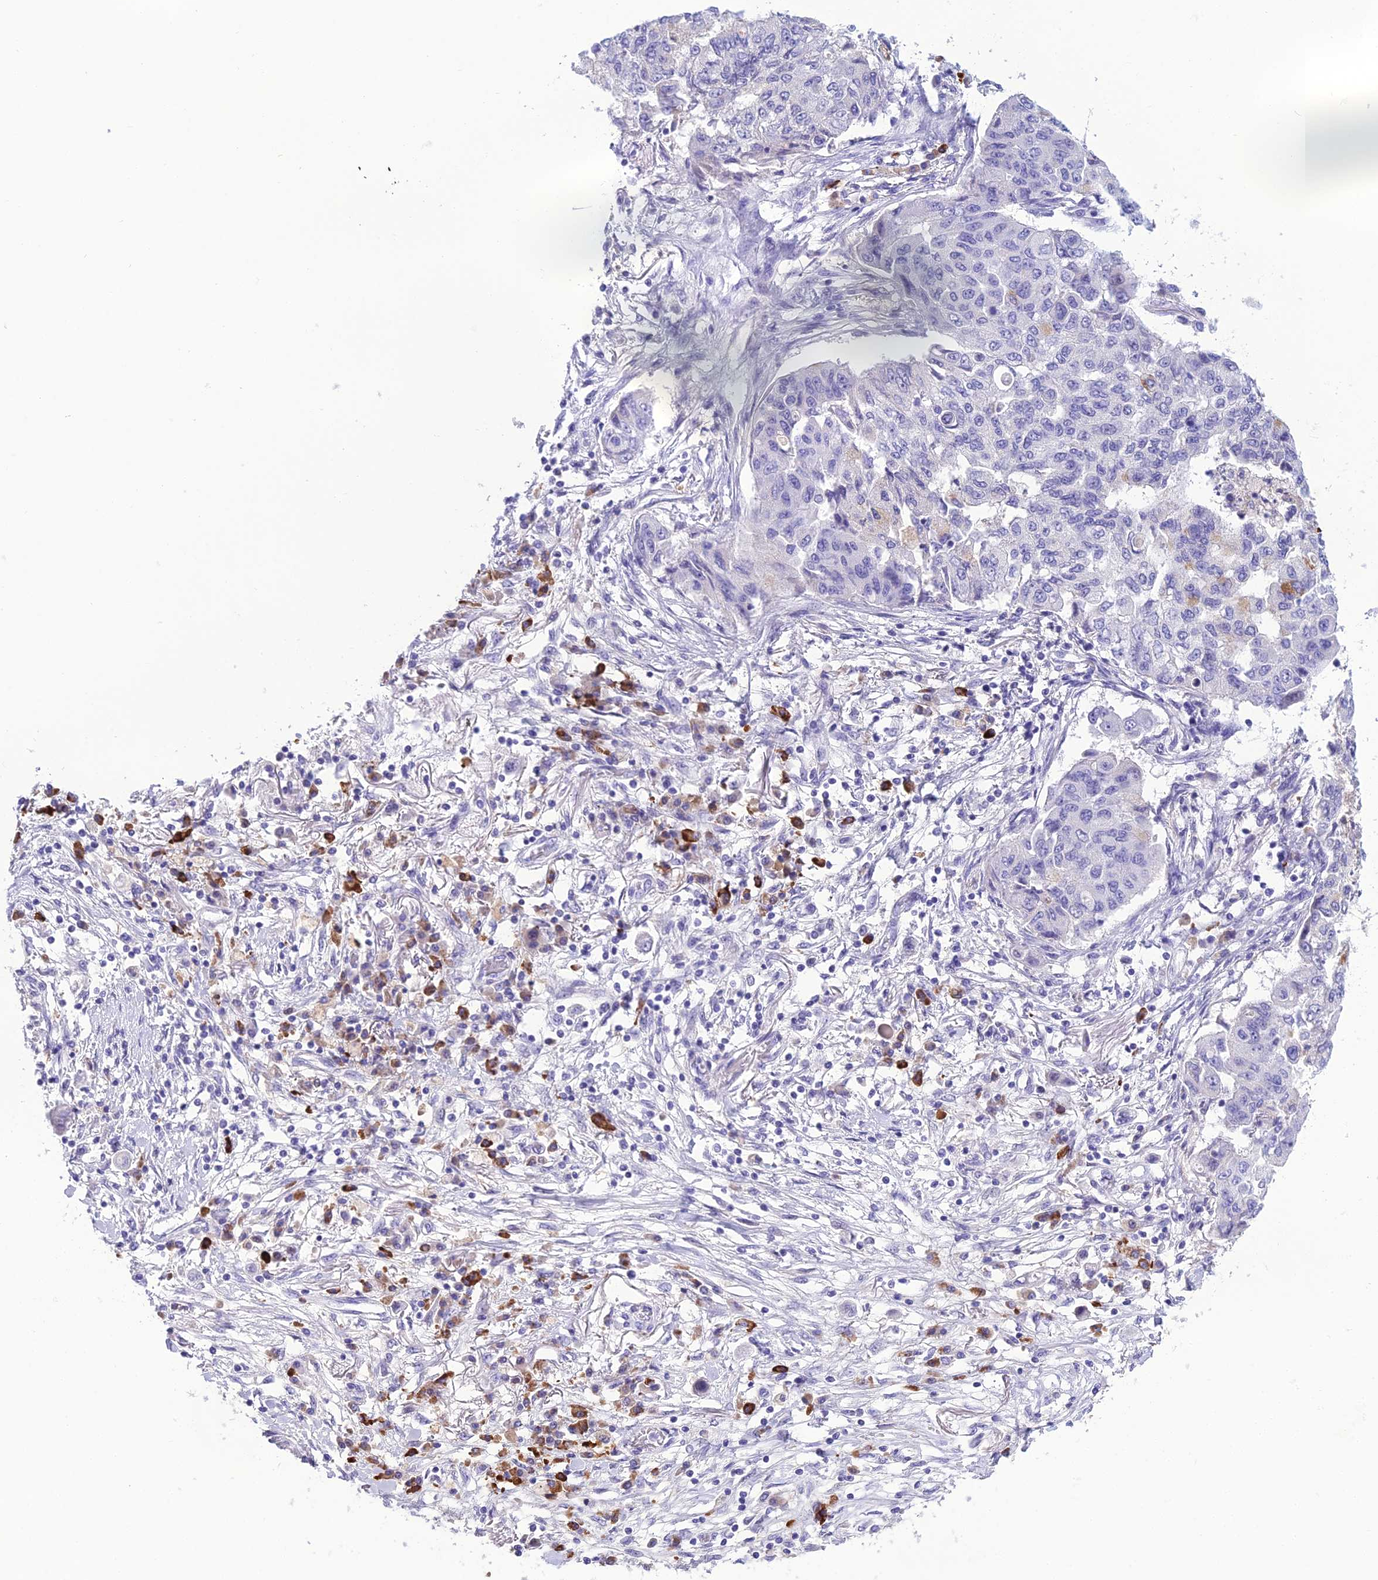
{"staining": {"intensity": "negative", "quantity": "none", "location": "none"}, "tissue": "lung cancer", "cell_type": "Tumor cells", "image_type": "cancer", "snomed": [{"axis": "morphology", "description": "Squamous cell carcinoma, NOS"}, {"axis": "topography", "description": "Lung"}], "caption": "Tumor cells are negative for protein expression in human lung squamous cell carcinoma.", "gene": "CRB2", "patient": {"sex": "male", "age": 74}}